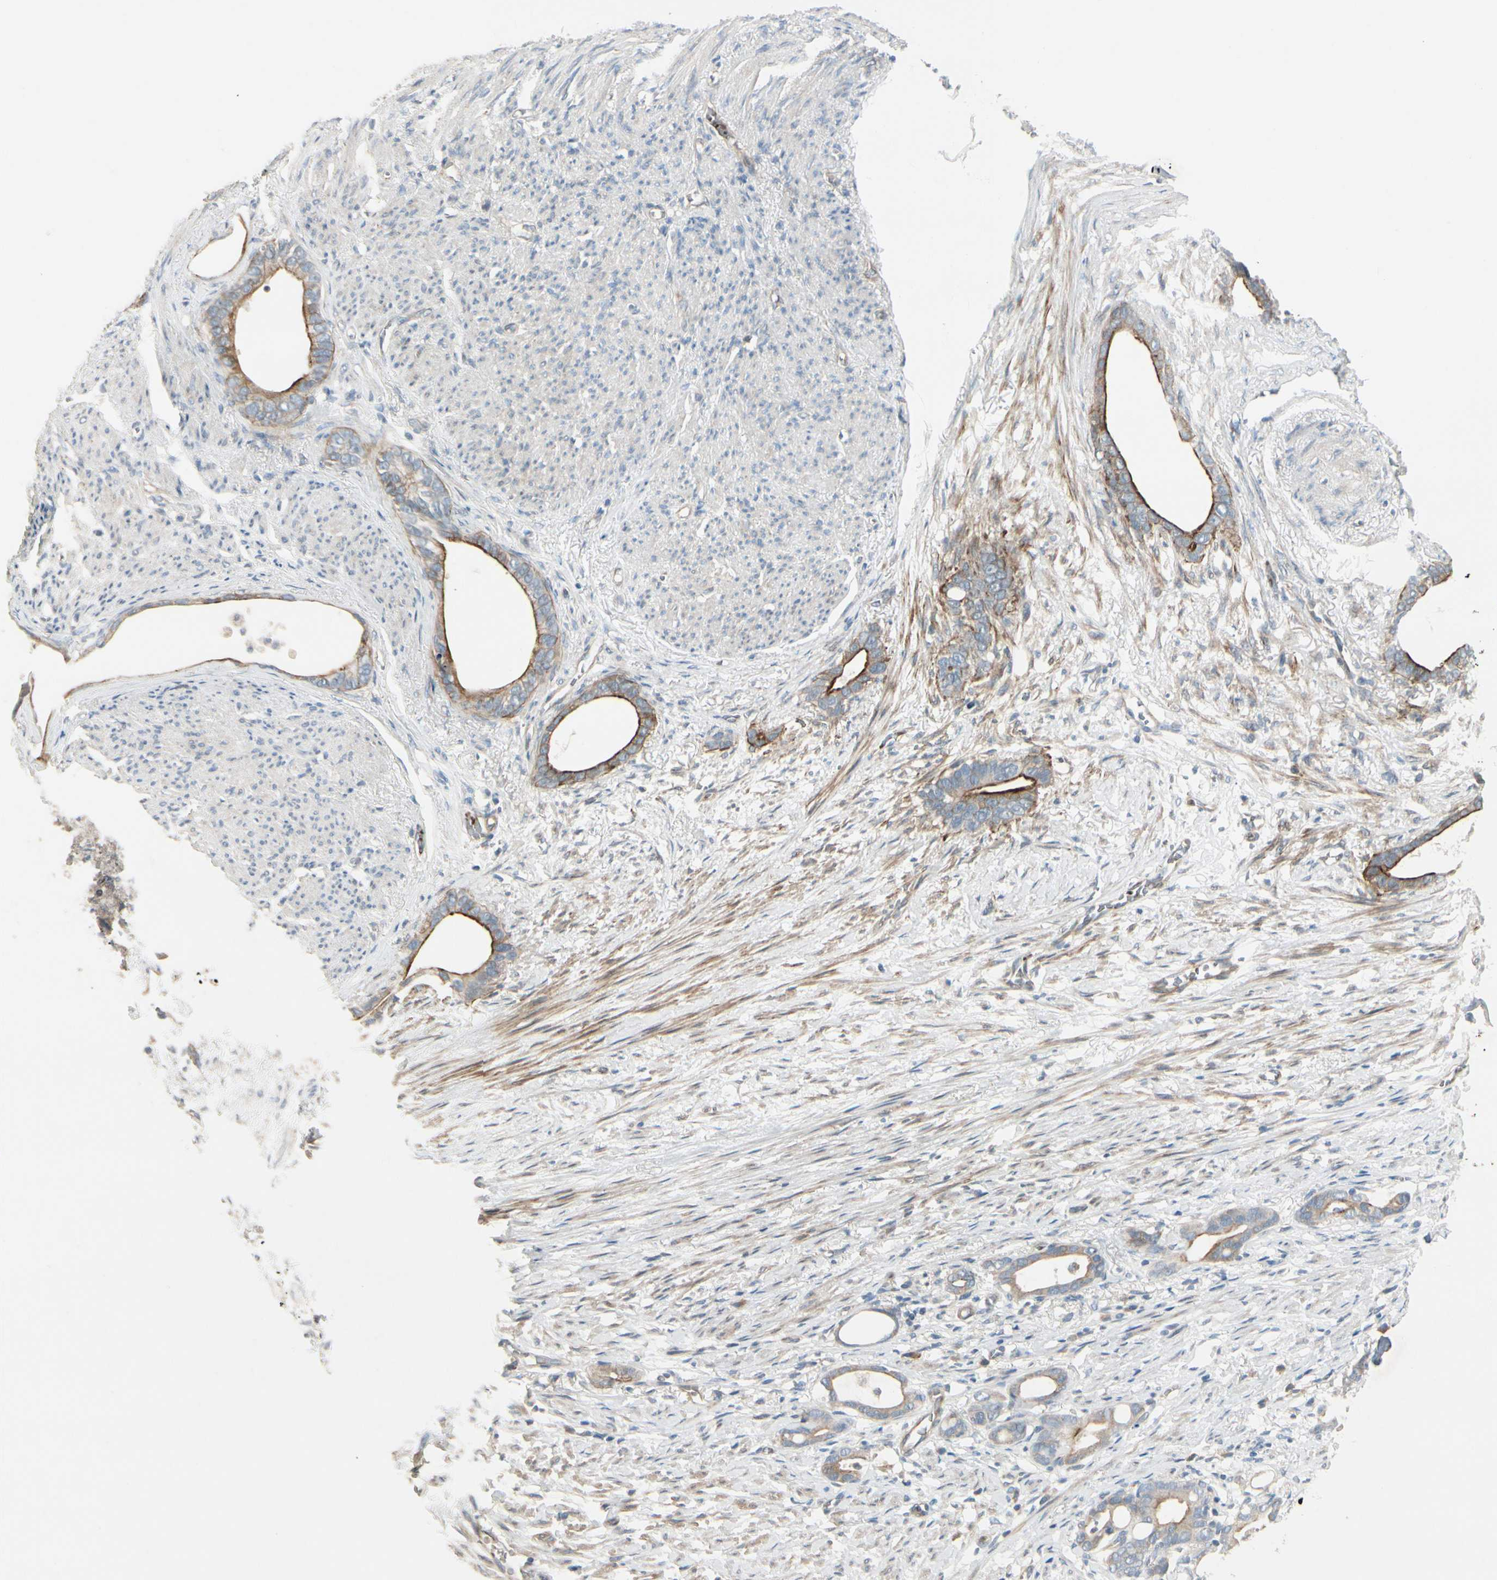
{"staining": {"intensity": "strong", "quantity": ">75%", "location": "cytoplasmic/membranous"}, "tissue": "stomach cancer", "cell_type": "Tumor cells", "image_type": "cancer", "snomed": [{"axis": "morphology", "description": "Adenocarcinoma, NOS"}, {"axis": "topography", "description": "Stomach"}], "caption": "There is high levels of strong cytoplasmic/membranous staining in tumor cells of adenocarcinoma (stomach), as demonstrated by immunohistochemical staining (brown color).", "gene": "PPP3CB", "patient": {"sex": "female", "age": 75}}